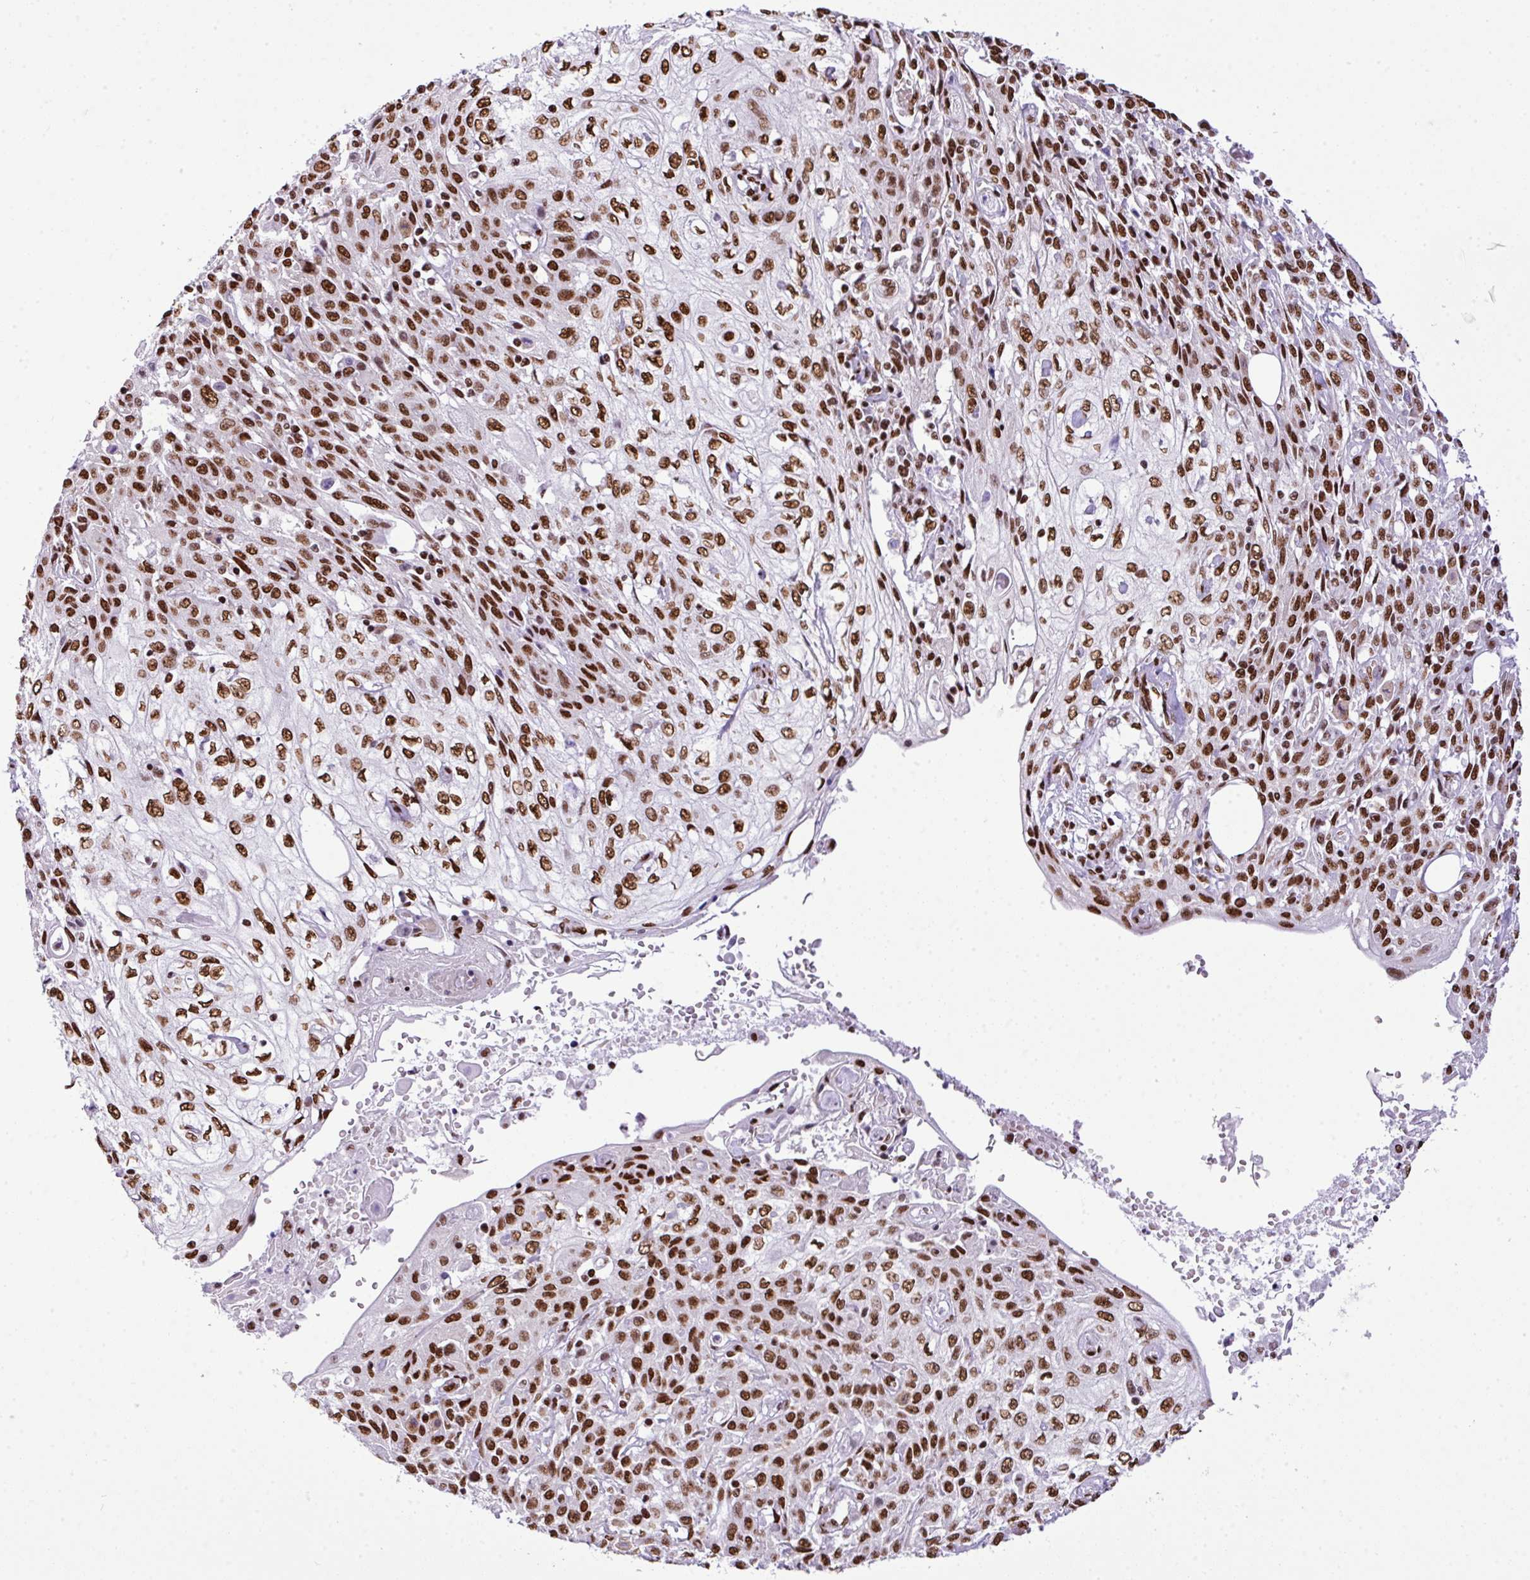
{"staining": {"intensity": "moderate", "quantity": ">75%", "location": "nuclear"}, "tissue": "skin cancer", "cell_type": "Tumor cells", "image_type": "cancer", "snomed": [{"axis": "morphology", "description": "Squamous cell carcinoma, NOS"}, {"axis": "morphology", "description": "Squamous cell carcinoma, metastatic, NOS"}, {"axis": "topography", "description": "Skin"}, {"axis": "topography", "description": "Lymph node"}], "caption": "A histopathology image of human metastatic squamous cell carcinoma (skin) stained for a protein displays moderate nuclear brown staining in tumor cells.", "gene": "RARG", "patient": {"sex": "male", "age": 75}}